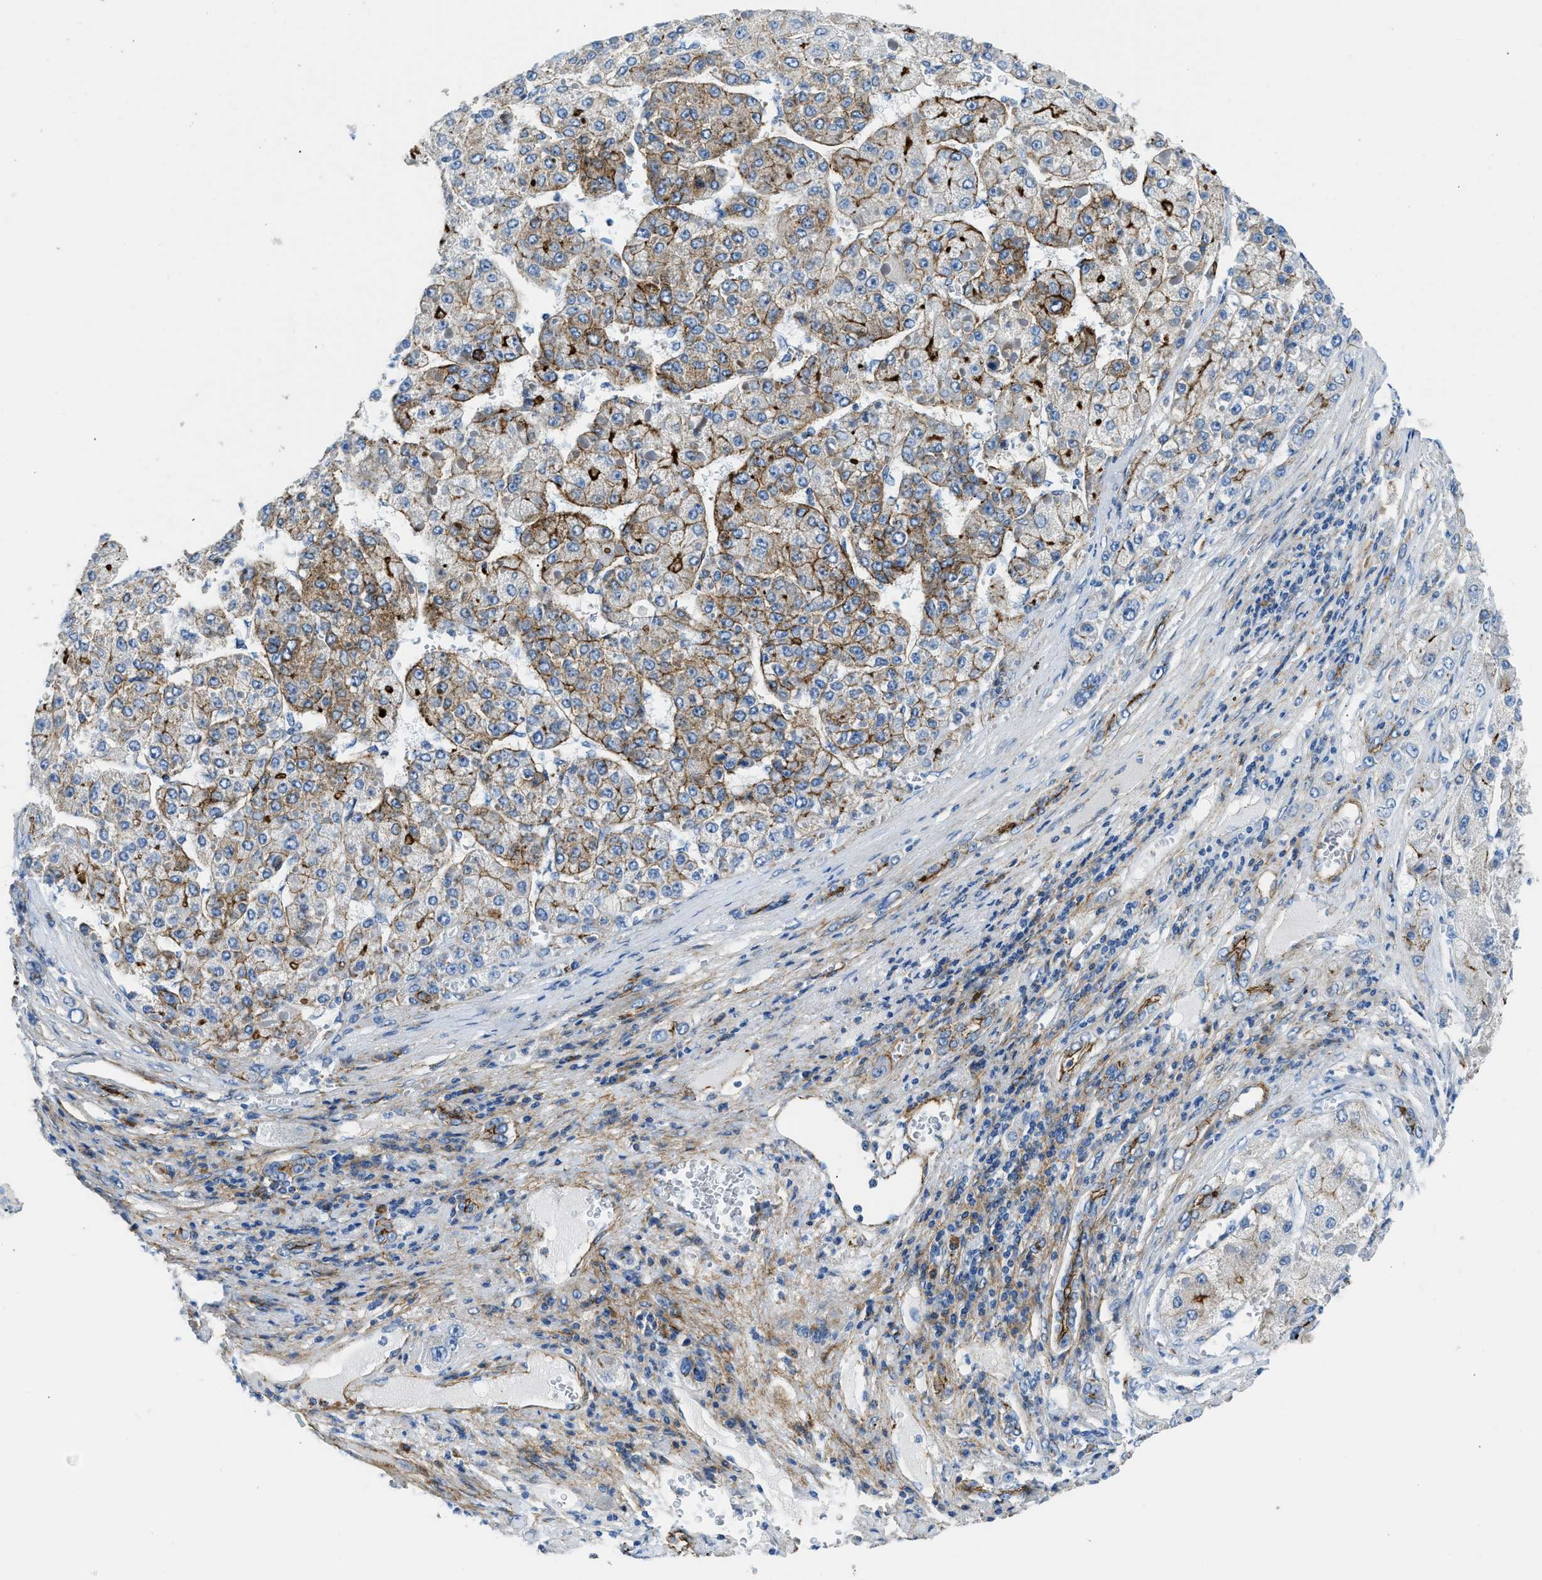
{"staining": {"intensity": "moderate", "quantity": "25%-75%", "location": "cytoplasmic/membranous"}, "tissue": "liver cancer", "cell_type": "Tumor cells", "image_type": "cancer", "snomed": [{"axis": "morphology", "description": "Carcinoma, Hepatocellular, NOS"}, {"axis": "topography", "description": "Liver"}], "caption": "Liver cancer (hepatocellular carcinoma) stained with DAB (3,3'-diaminobenzidine) immunohistochemistry displays medium levels of moderate cytoplasmic/membranous staining in approximately 25%-75% of tumor cells. (brown staining indicates protein expression, while blue staining denotes nuclei).", "gene": "CUTA", "patient": {"sex": "female", "age": 73}}